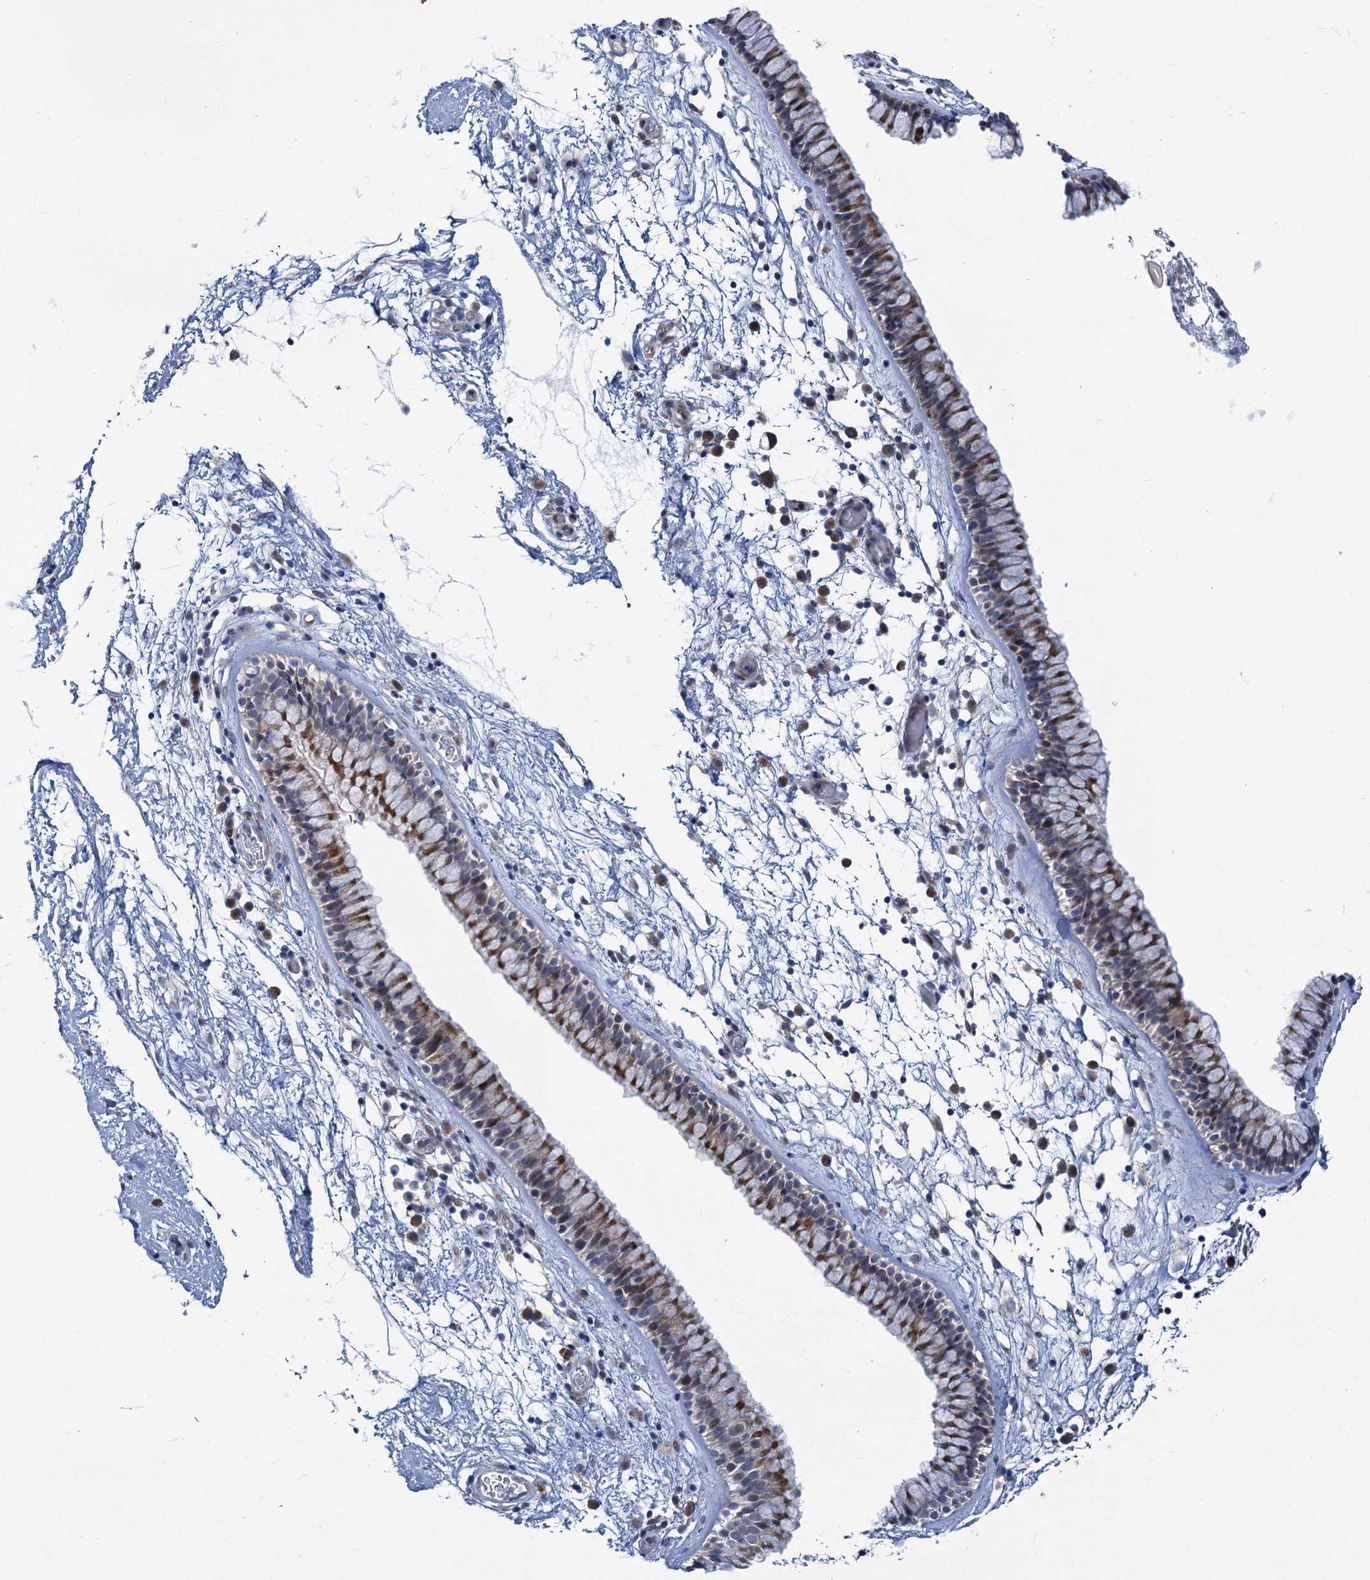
{"staining": {"intensity": "moderate", "quantity": "25%-75%", "location": "cytoplasmic/membranous"}, "tissue": "nasopharynx", "cell_type": "Respiratory epithelial cells", "image_type": "normal", "snomed": [{"axis": "morphology", "description": "Normal tissue, NOS"}, {"axis": "morphology", "description": "Inflammation, NOS"}, {"axis": "topography", "description": "Nasopharynx"}], "caption": "Respiratory epithelial cells demonstrate medium levels of moderate cytoplasmic/membranous staining in approximately 25%-75% of cells in normal human nasopharynx. Using DAB (brown) and hematoxylin (blue) stains, captured at high magnification using brightfield microscopy.", "gene": "QPCTL", "patient": {"sex": "male", "age": 48}}